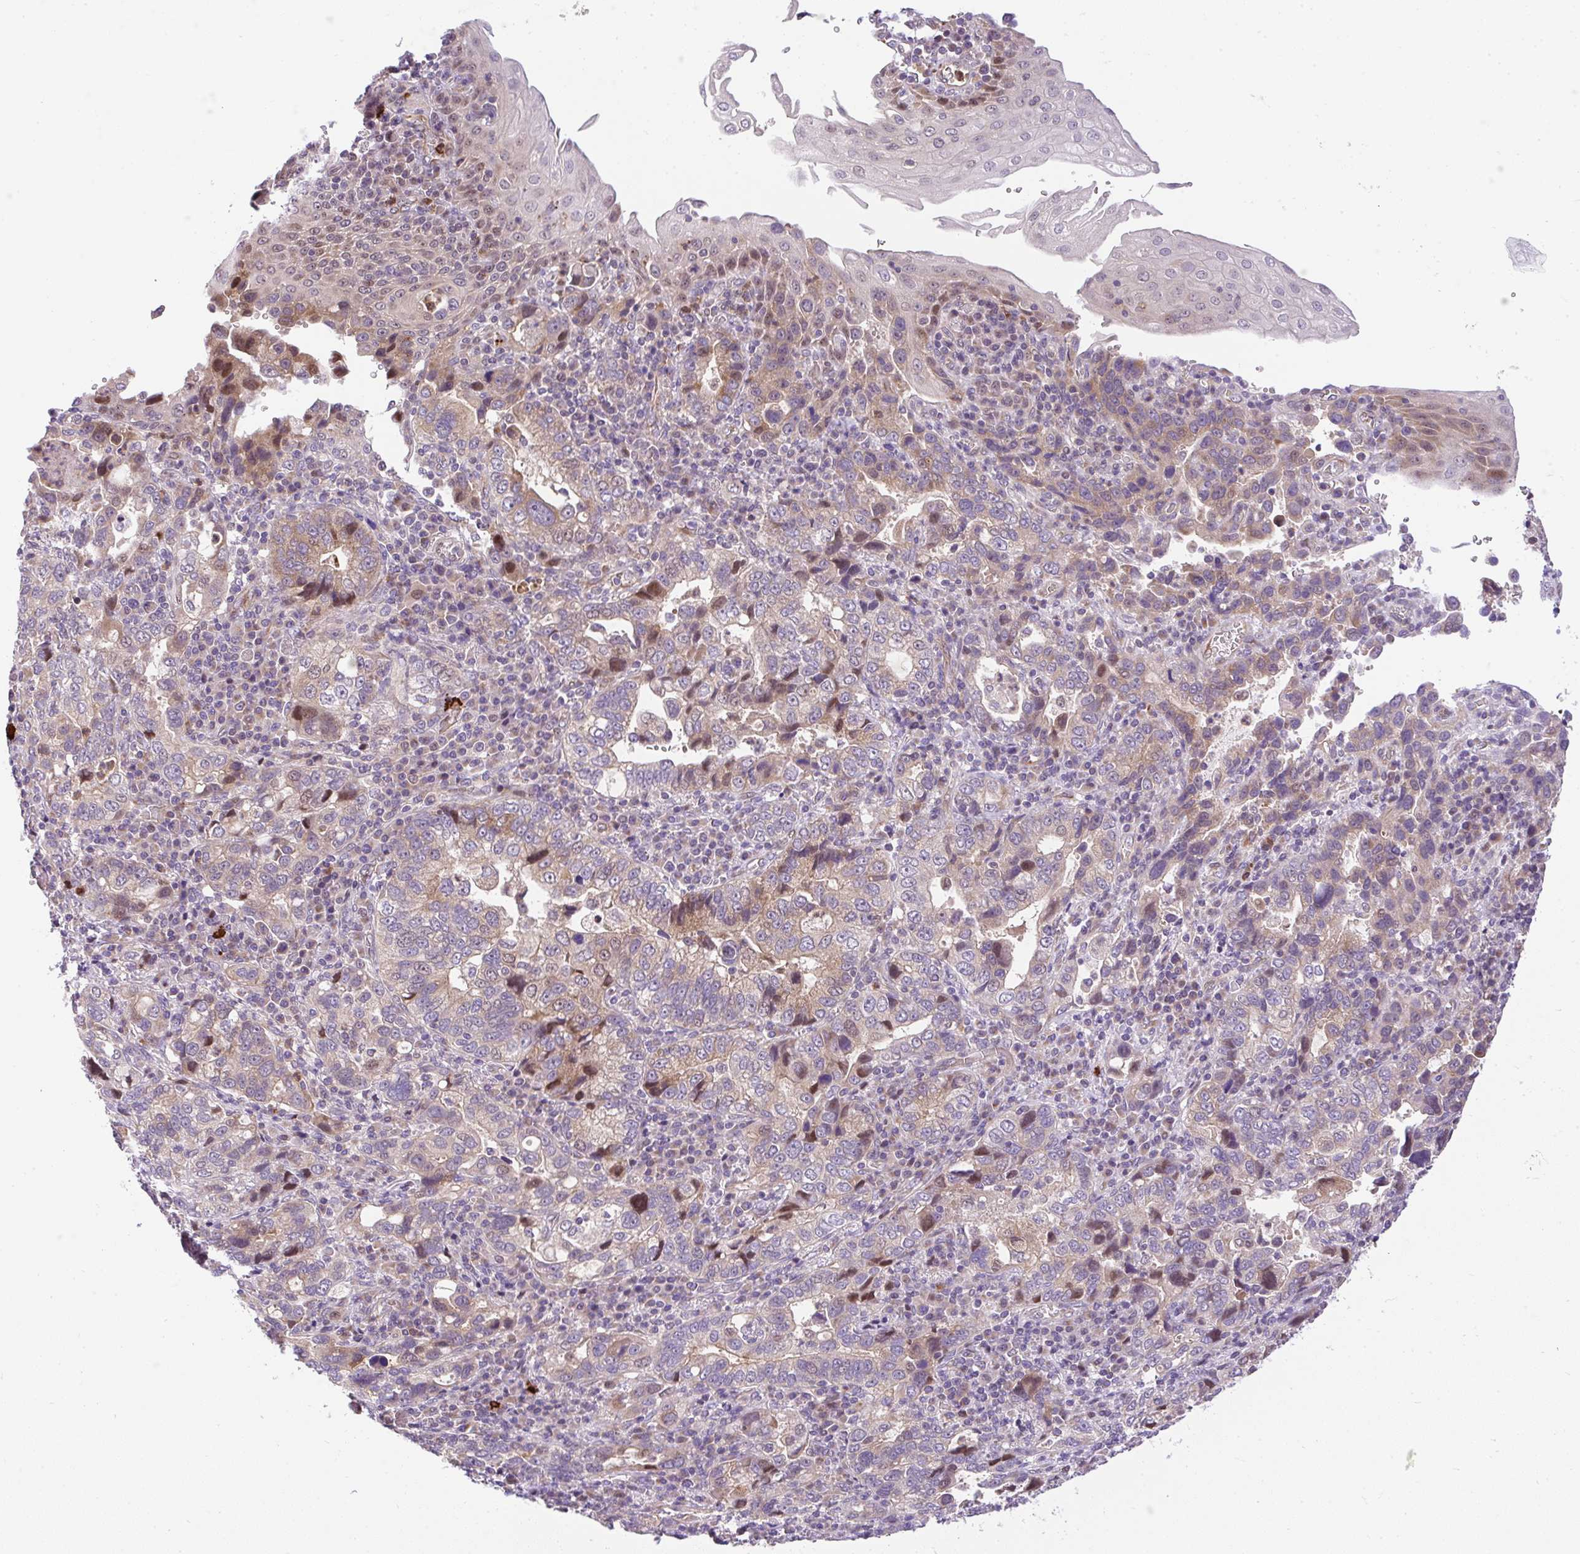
{"staining": {"intensity": "moderate", "quantity": "25%-75%", "location": "cytoplasmic/membranous,nuclear"}, "tissue": "stomach cancer", "cell_type": "Tumor cells", "image_type": "cancer", "snomed": [{"axis": "morphology", "description": "Adenocarcinoma, NOS"}, {"axis": "topography", "description": "Stomach, upper"}], "caption": "Stomach cancer (adenocarcinoma) stained for a protein (brown) reveals moderate cytoplasmic/membranous and nuclear positive expression in about 25%-75% of tumor cells.", "gene": "CHIA", "patient": {"sex": "female", "age": 81}}